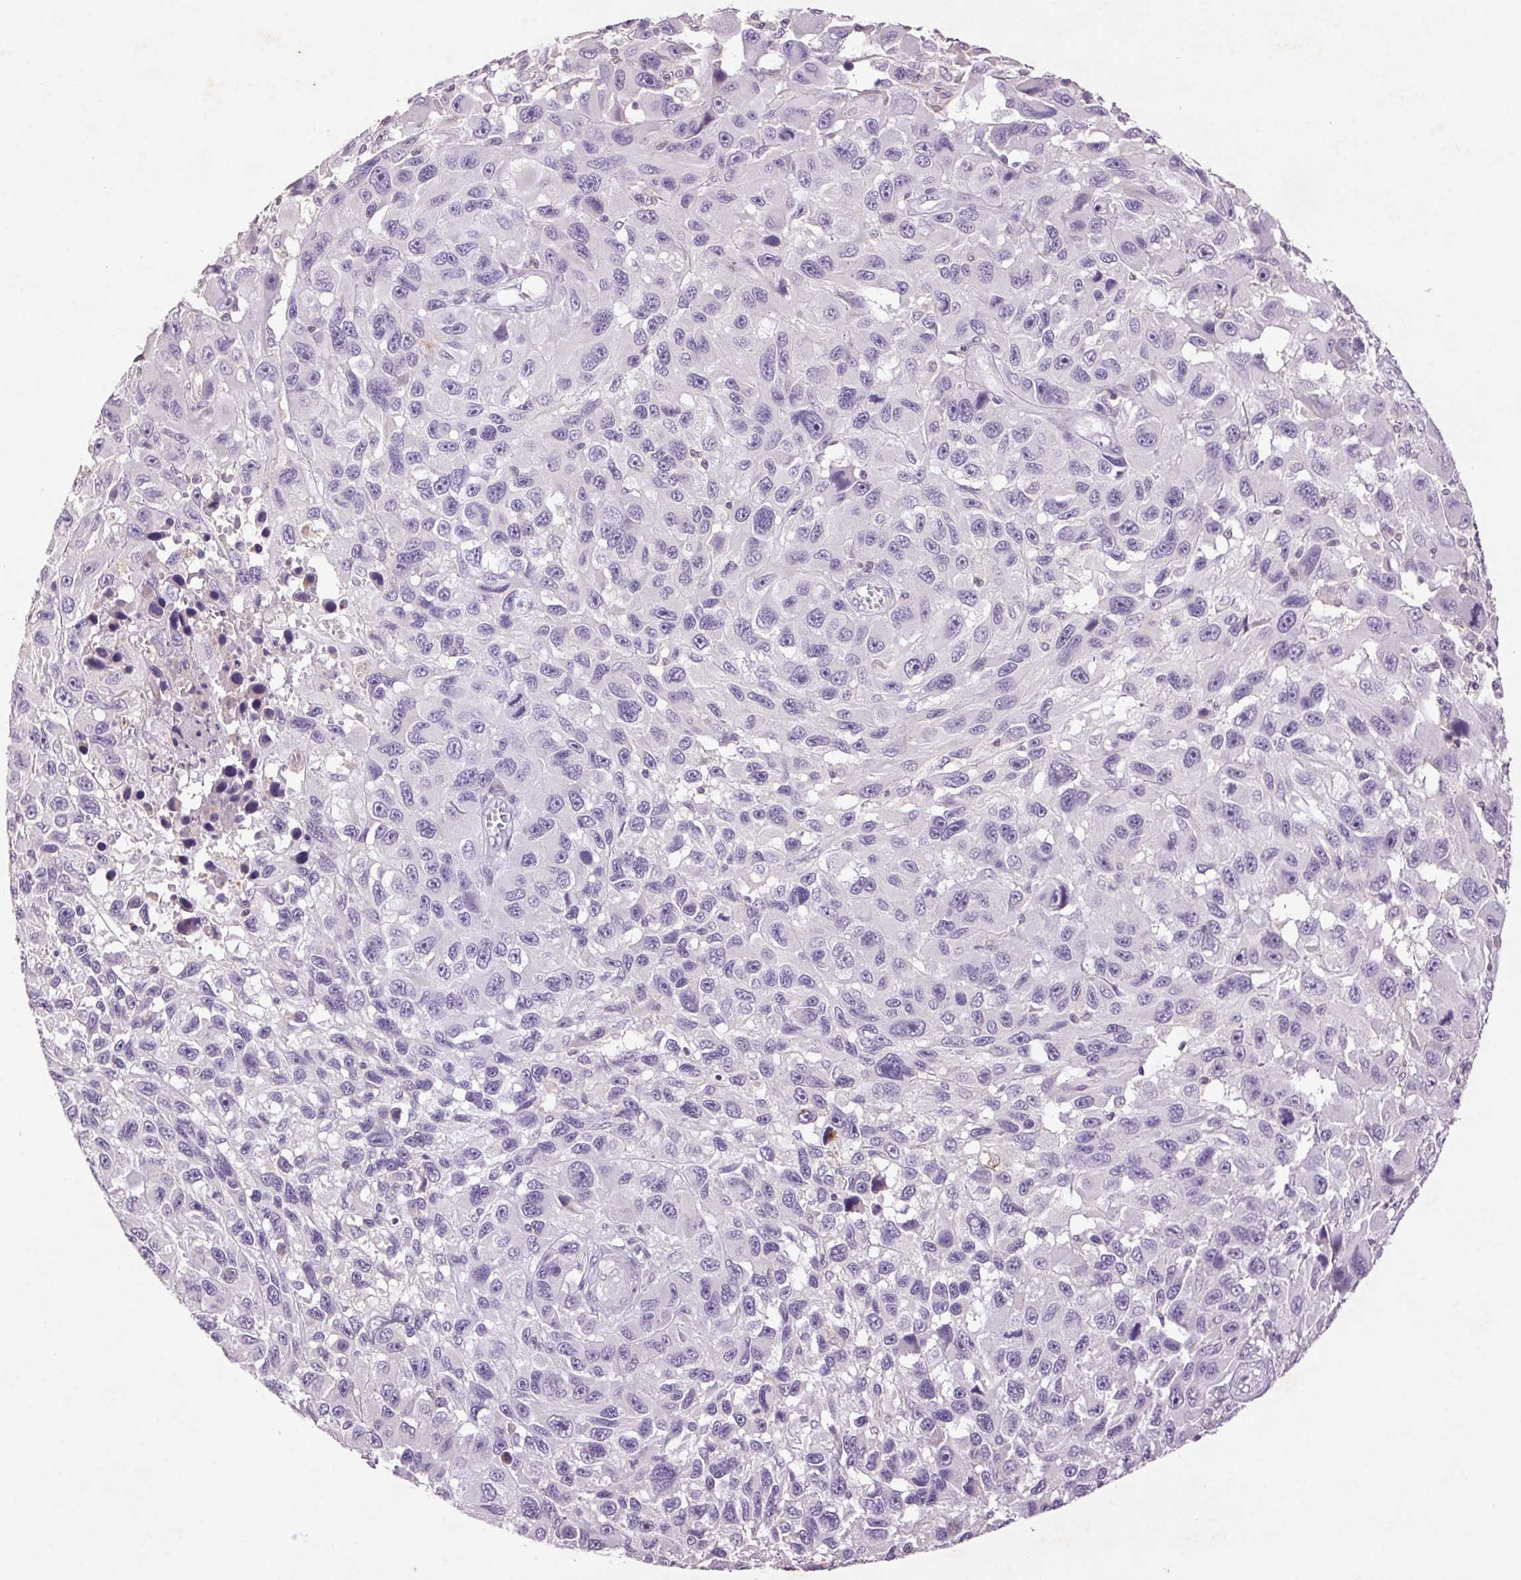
{"staining": {"intensity": "negative", "quantity": "none", "location": "none"}, "tissue": "melanoma", "cell_type": "Tumor cells", "image_type": "cancer", "snomed": [{"axis": "morphology", "description": "Malignant melanoma, NOS"}, {"axis": "topography", "description": "Skin"}], "caption": "A high-resolution photomicrograph shows immunohistochemistry (IHC) staining of melanoma, which demonstrates no significant expression in tumor cells.", "gene": "FNDC7", "patient": {"sex": "male", "age": 53}}